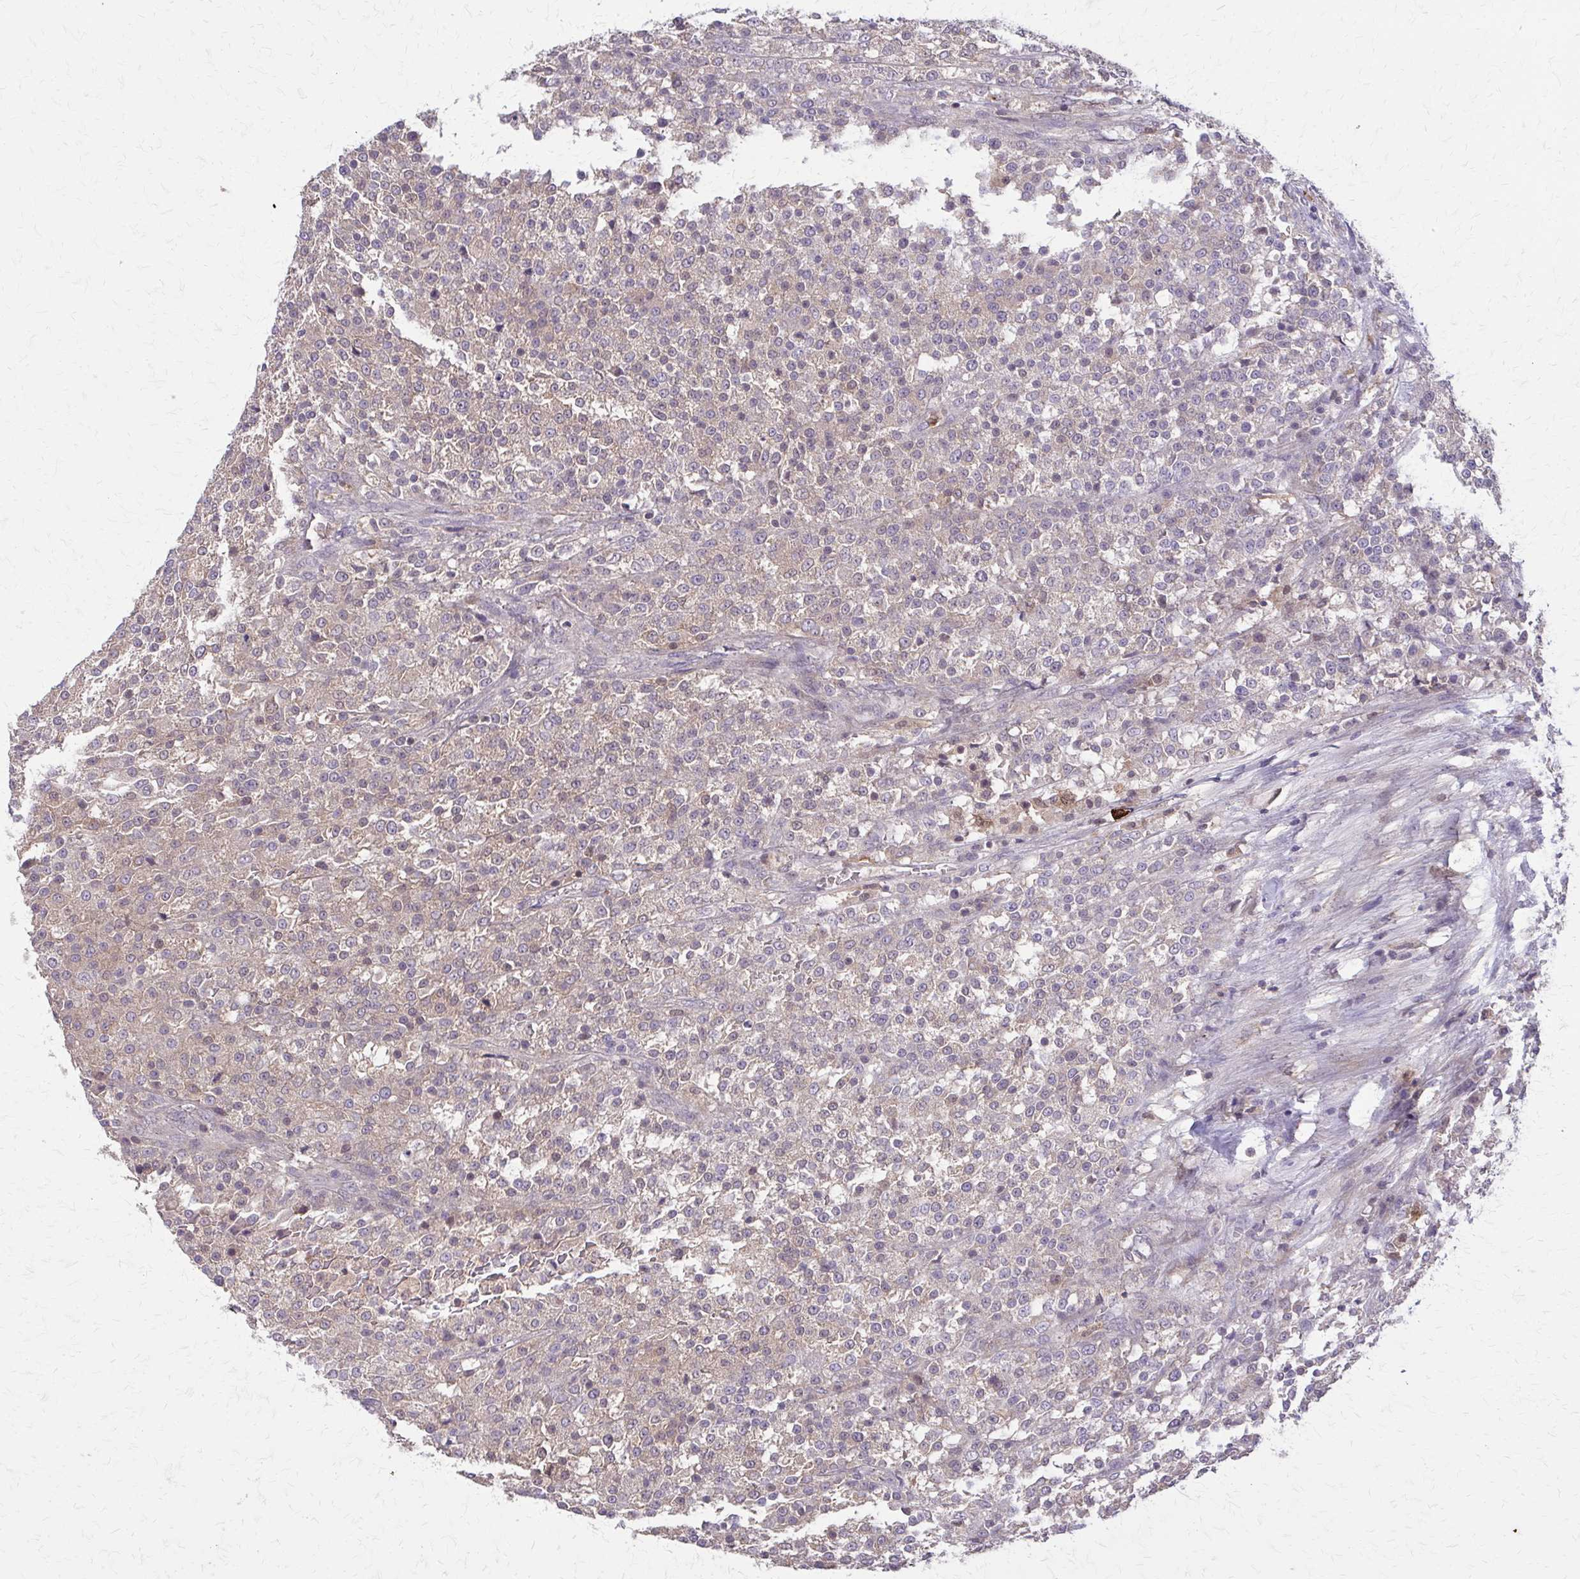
{"staining": {"intensity": "weak", "quantity": "25%-75%", "location": "cytoplasmic/membranous"}, "tissue": "testis cancer", "cell_type": "Tumor cells", "image_type": "cancer", "snomed": [{"axis": "morphology", "description": "Seminoma, NOS"}, {"axis": "topography", "description": "Testis"}], "caption": "IHC of human testis cancer (seminoma) demonstrates low levels of weak cytoplasmic/membranous positivity in approximately 25%-75% of tumor cells.", "gene": "NRBF2", "patient": {"sex": "male", "age": 59}}